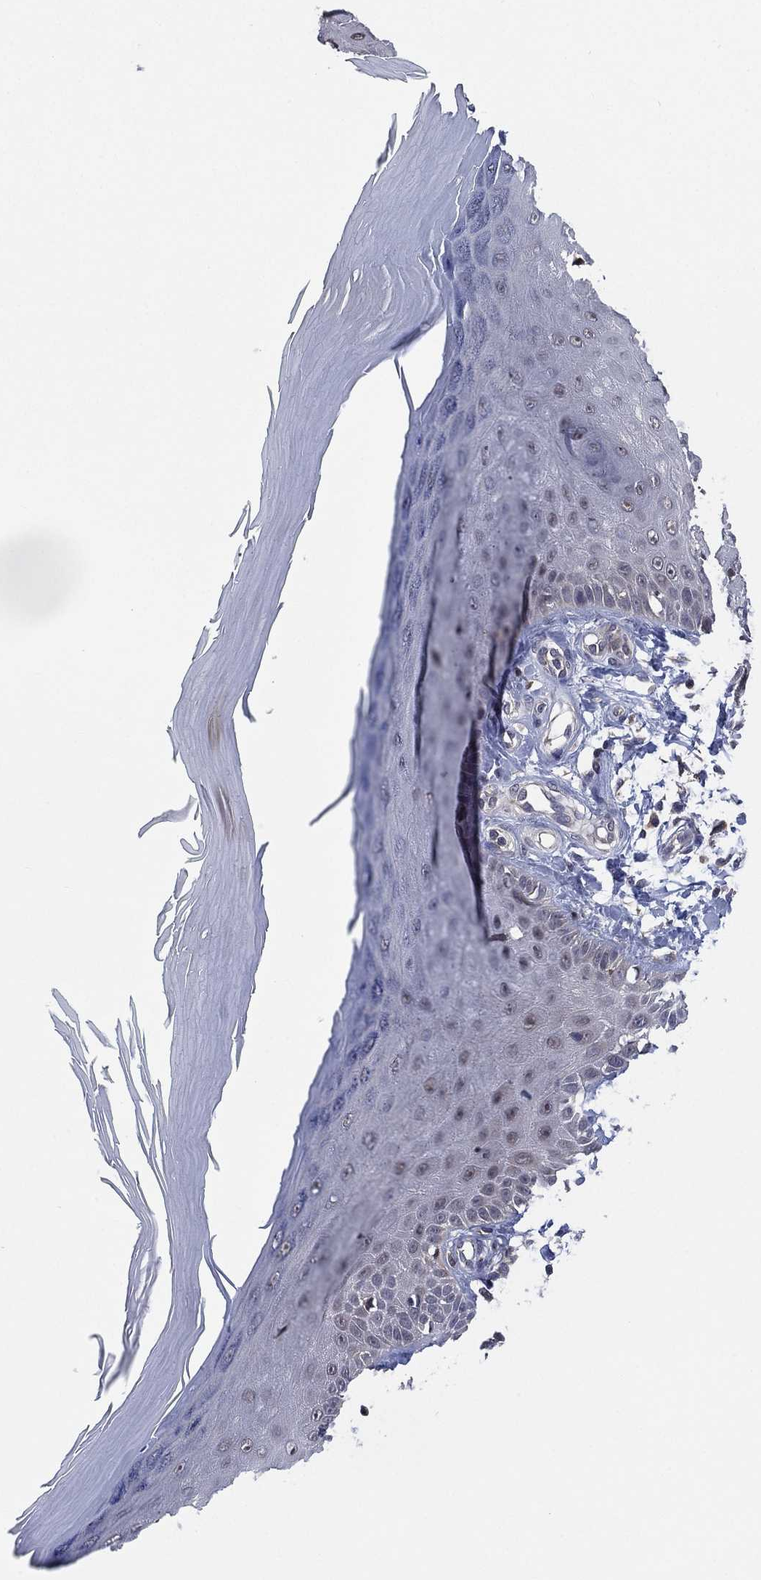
{"staining": {"intensity": "weak", "quantity": ">75%", "location": "cytoplasmic/membranous"}, "tissue": "skin", "cell_type": "Fibroblasts", "image_type": "normal", "snomed": [{"axis": "morphology", "description": "Normal tissue, NOS"}, {"axis": "morphology", "description": "Inflammation, NOS"}, {"axis": "morphology", "description": "Fibrosis, NOS"}, {"axis": "topography", "description": "Skin"}], "caption": "Immunohistochemistry (IHC) image of normal skin: human skin stained using immunohistochemistry (IHC) reveals low levels of weak protein expression localized specifically in the cytoplasmic/membranous of fibroblasts, appearing as a cytoplasmic/membranous brown color.", "gene": "SELENOO", "patient": {"sex": "male", "age": 71}}